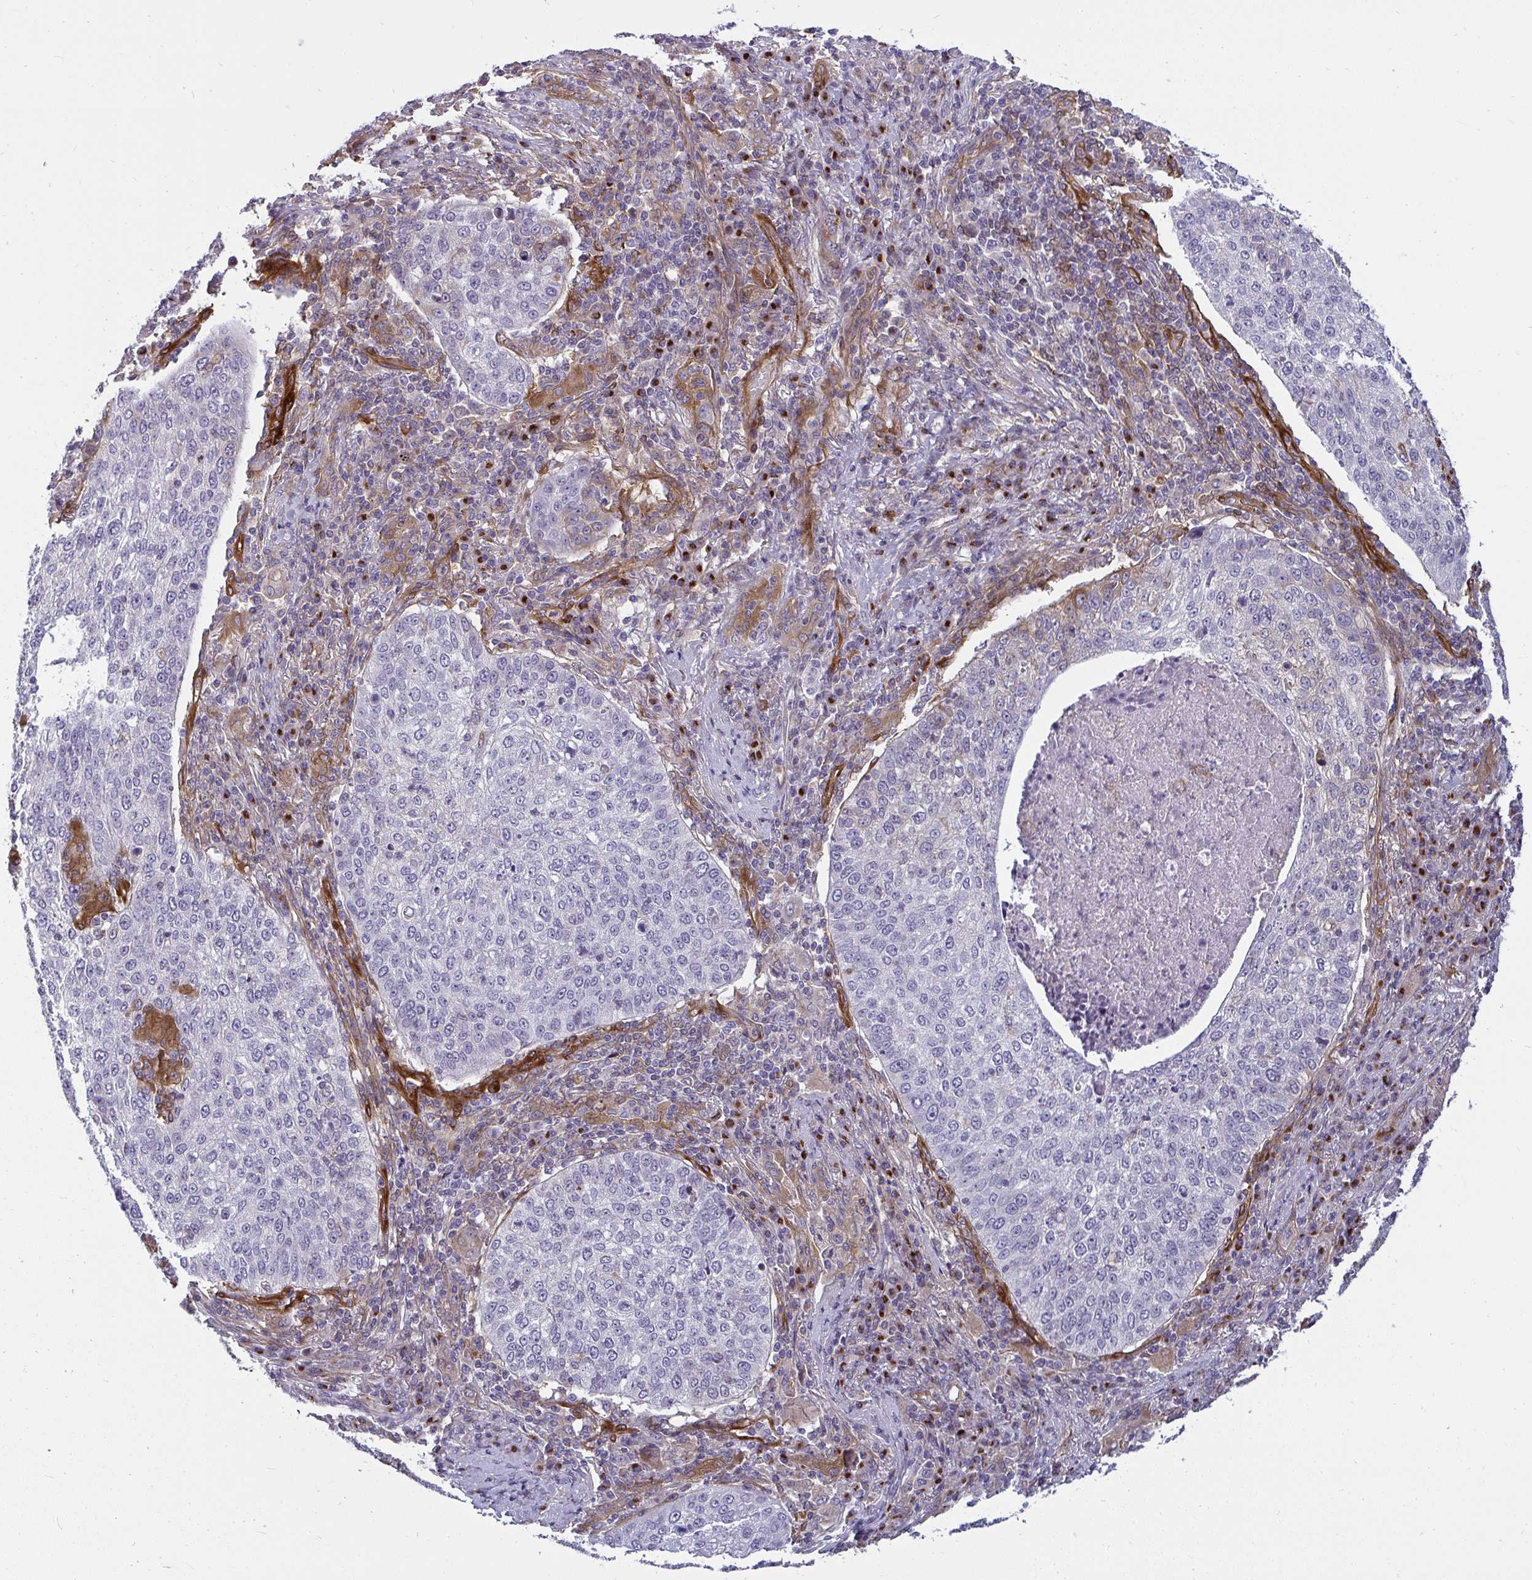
{"staining": {"intensity": "negative", "quantity": "none", "location": "none"}, "tissue": "lung cancer", "cell_type": "Tumor cells", "image_type": "cancer", "snomed": [{"axis": "morphology", "description": "Squamous cell carcinoma, NOS"}, {"axis": "topography", "description": "Lung"}], "caption": "High power microscopy image of an IHC histopathology image of lung squamous cell carcinoma, revealing no significant positivity in tumor cells.", "gene": "IFIT3", "patient": {"sex": "male", "age": 63}}